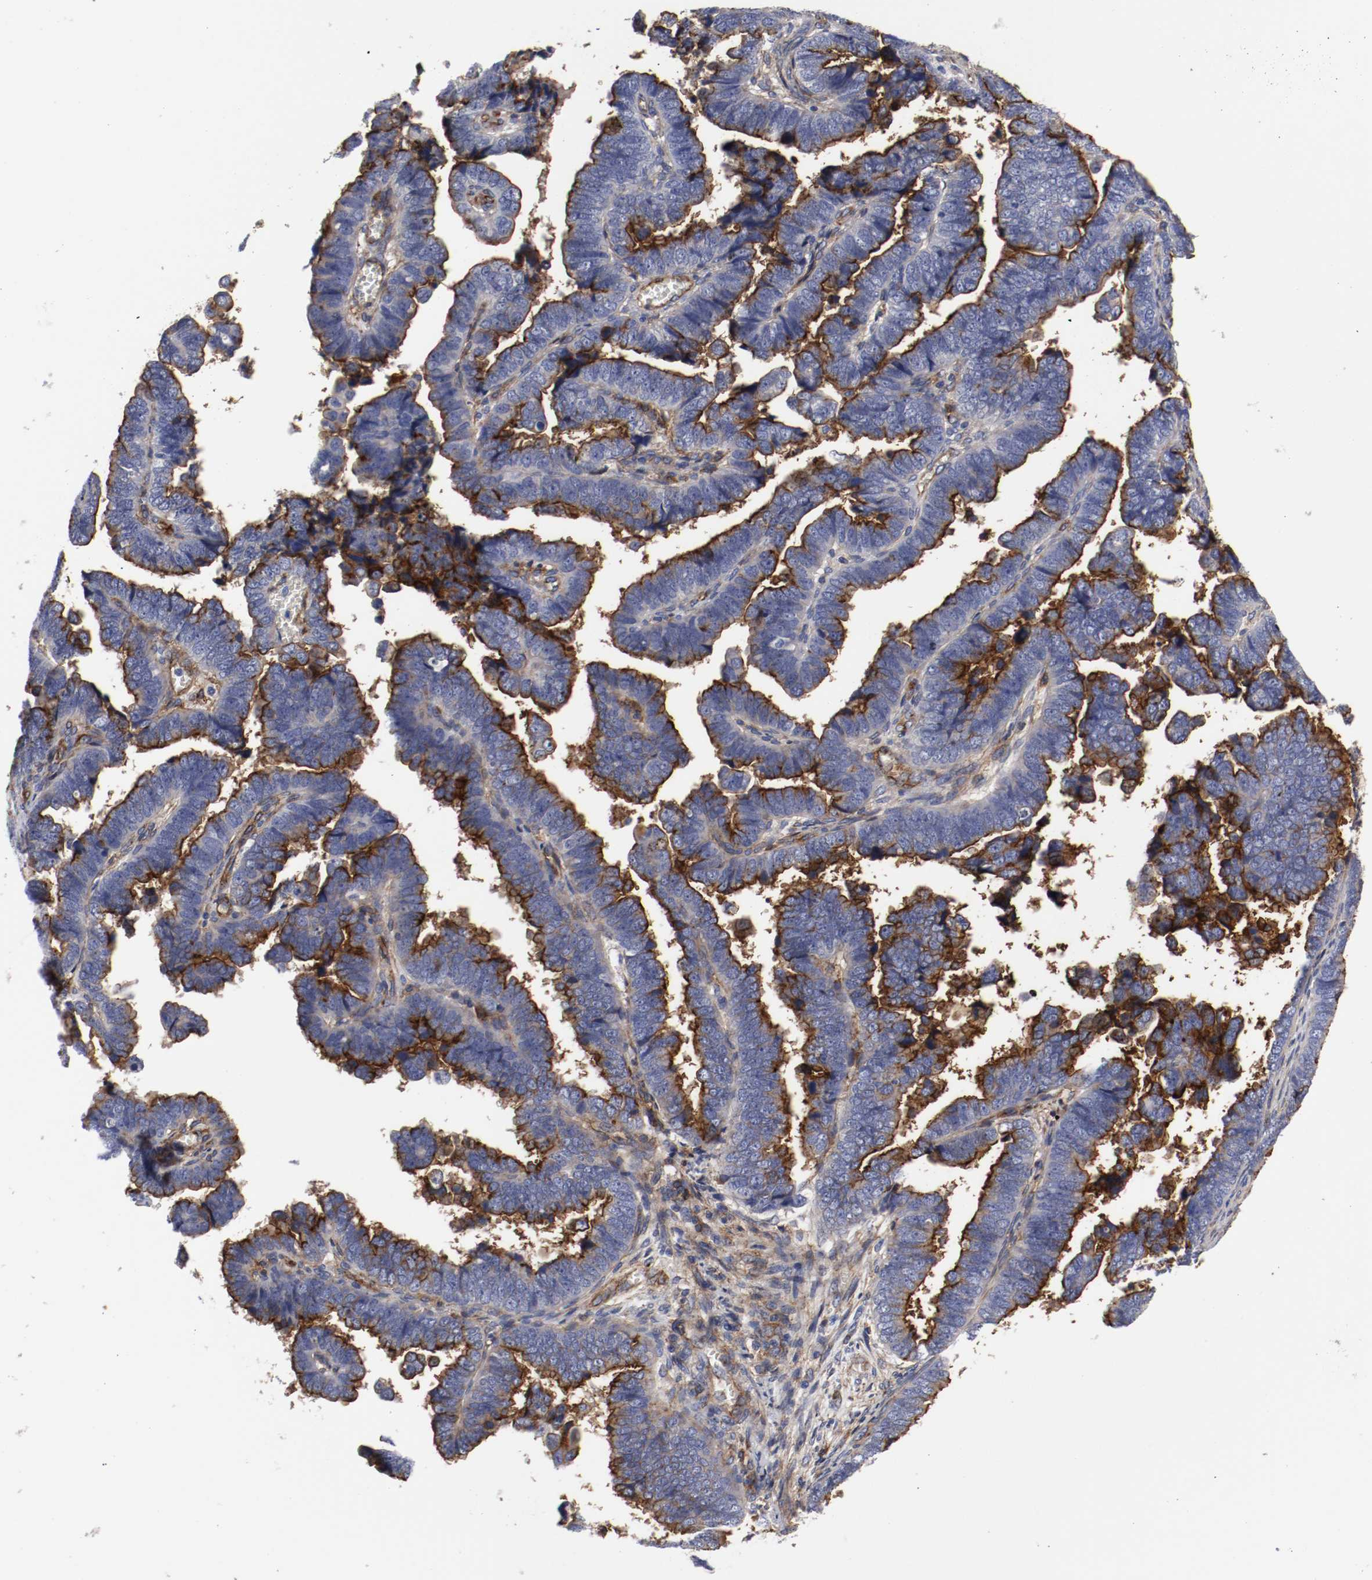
{"staining": {"intensity": "strong", "quantity": "25%-75%", "location": "cytoplasmic/membranous"}, "tissue": "endometrial cancer", "cell_type": "Tumor cells", "image_type": "cancer", "snomed": [{"axis": "morphology", "description": "Adenocarcinoma, NOS"}, {"axis": "topography", "description": "Endometrium"}], "caption": "A histopathology image of human endometrial cancer (adenocarcinoma) stained for a protein displays strong cytoplasmic/membranous brown staining in tumor cells.", "gene": "IFITM1", "patient": {"sex": "female", "age": 75}}